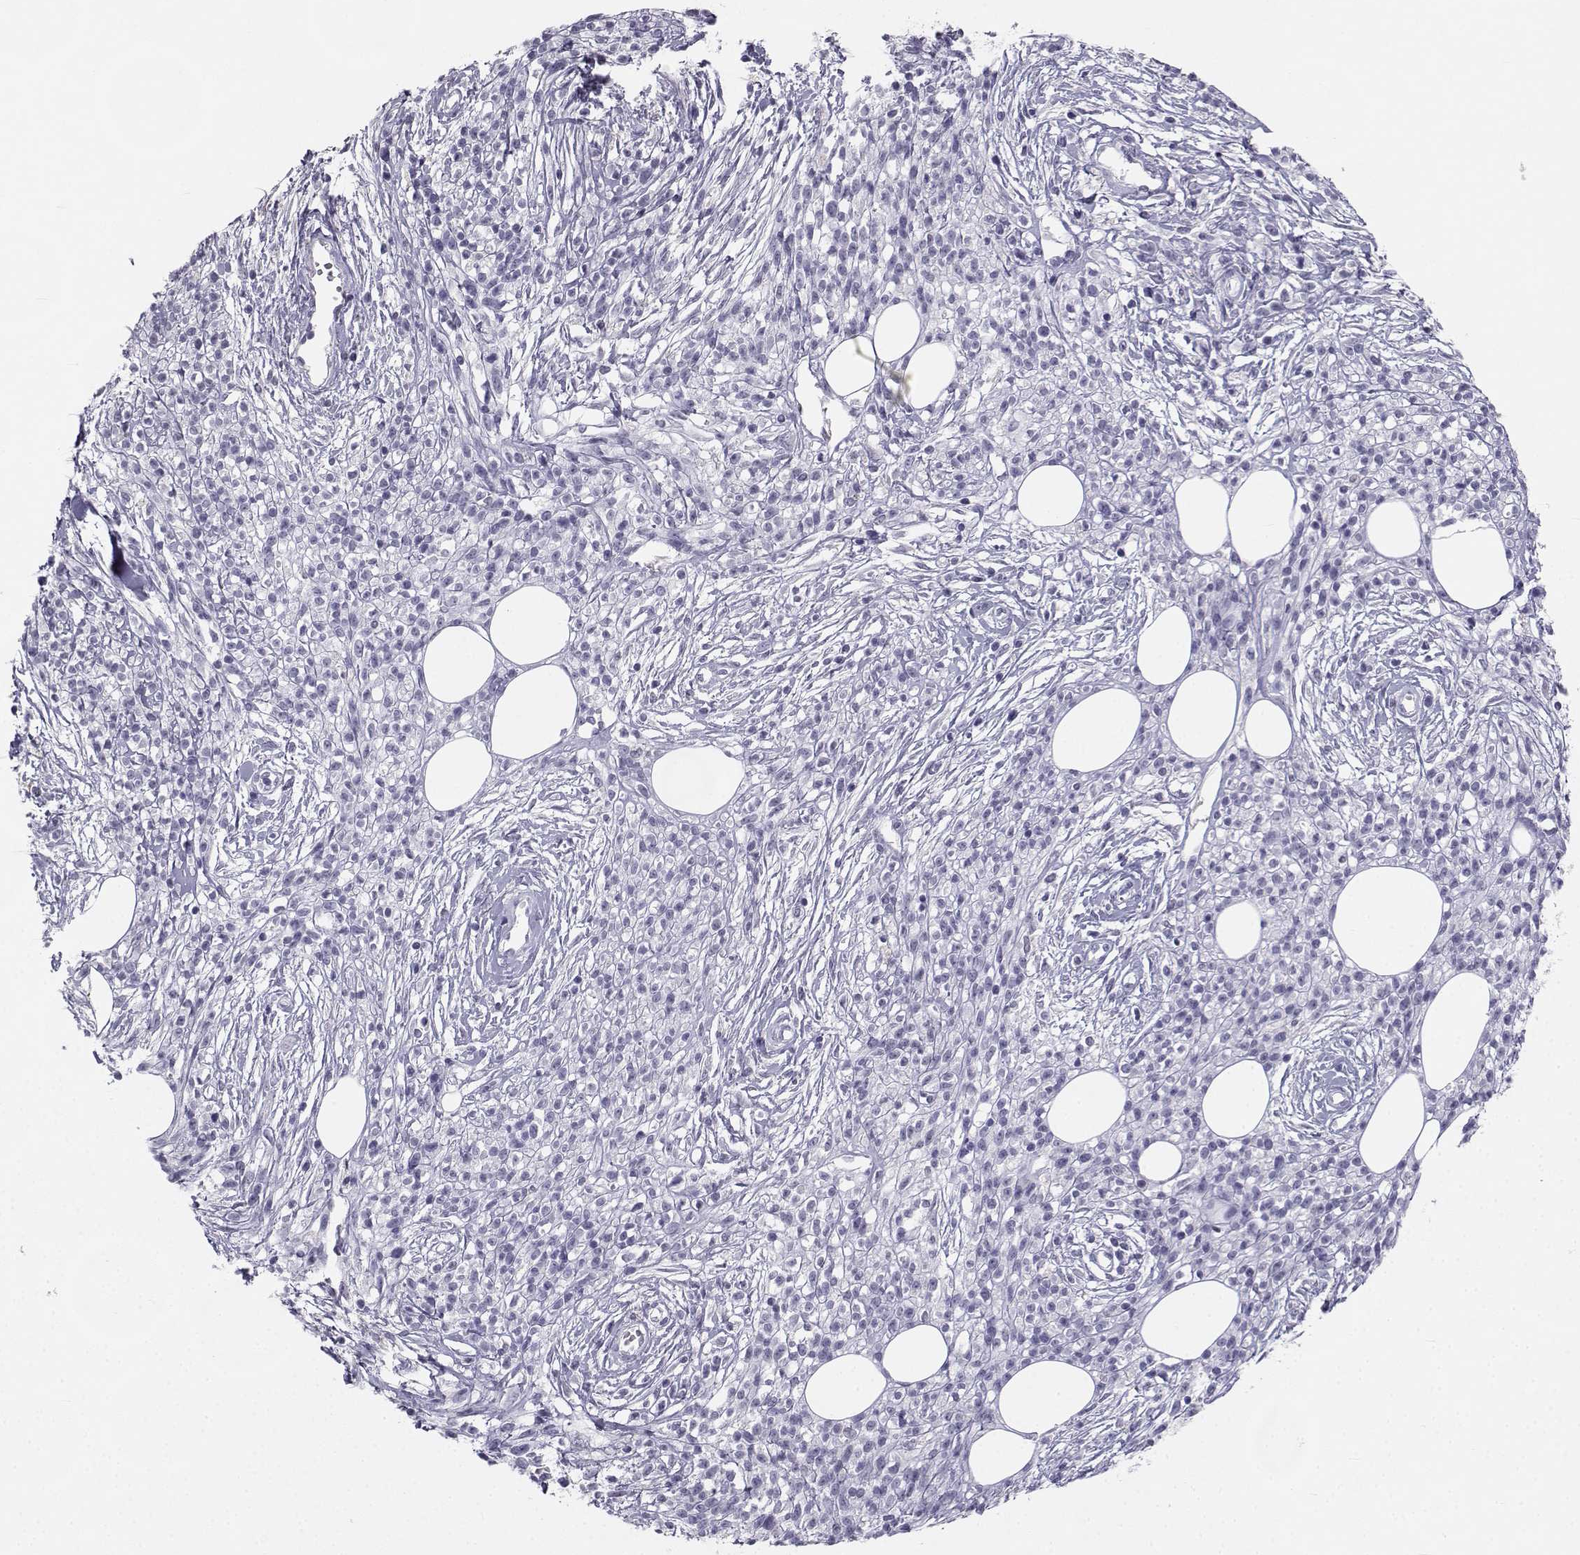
{"staining": {"intensity": "negative", "quantity": "none", "location": "none"}, "tissue": "melanoma", "cell_type": "Tumor cells", "image_type": "cancer", "snomed": [{"axis": "morphology", "description": "Malignant melanoma, NOS"}, {"axis": "topography", "description": "Skin"}, {"axis": "topography", "description": "Skin of trunk"}], "caption": "DAB immunohistochemical staining of melanoma reveals no significant staining in tumor cells.", "gene": "SYCE1", "patient": {"sex": "male", "age": 74}}